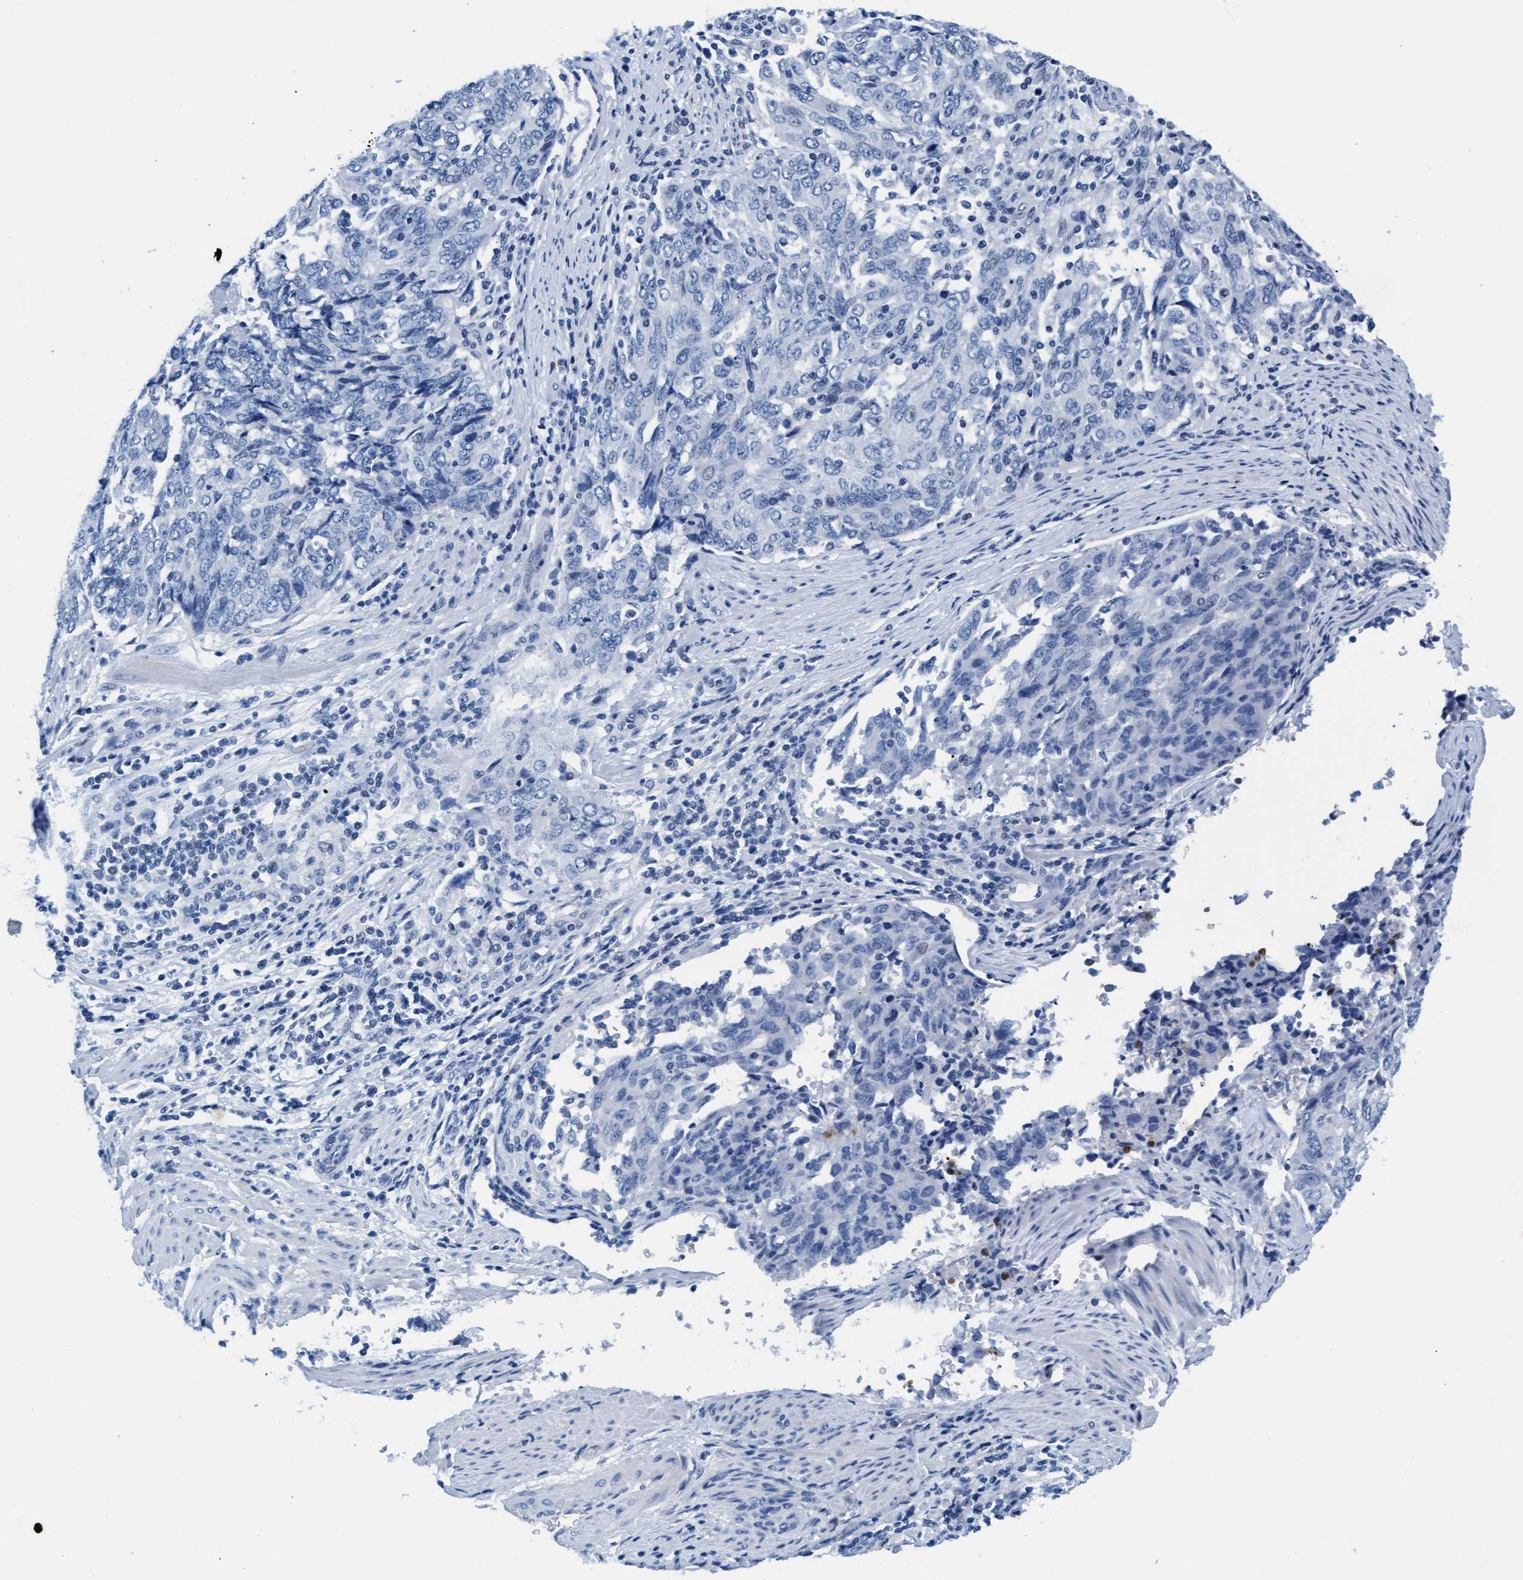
{"staining": {"intensity": "negative", "quantity": "none", "location": "none"}, "tissue": "endometrial cancer", "cell_type": "Tumor cells", "image_type": "cancer", "snomed": [{"axis": "morphology", "description": "Adenocarcinoma, NOS"}, {"axis": "topography", "description": "Endometrium"}], "caption": "Endometrial cancer (adenocarcinoma) was stained to show a protein in brown. There is no significant staining in tumor cells. (Brightfield microscopy of DAB (3,3'-diaminobenzidine) immunohistochemistry at high magnification).", "gene": "MMP8", "patient": {"sex": "female", "age": 80}}